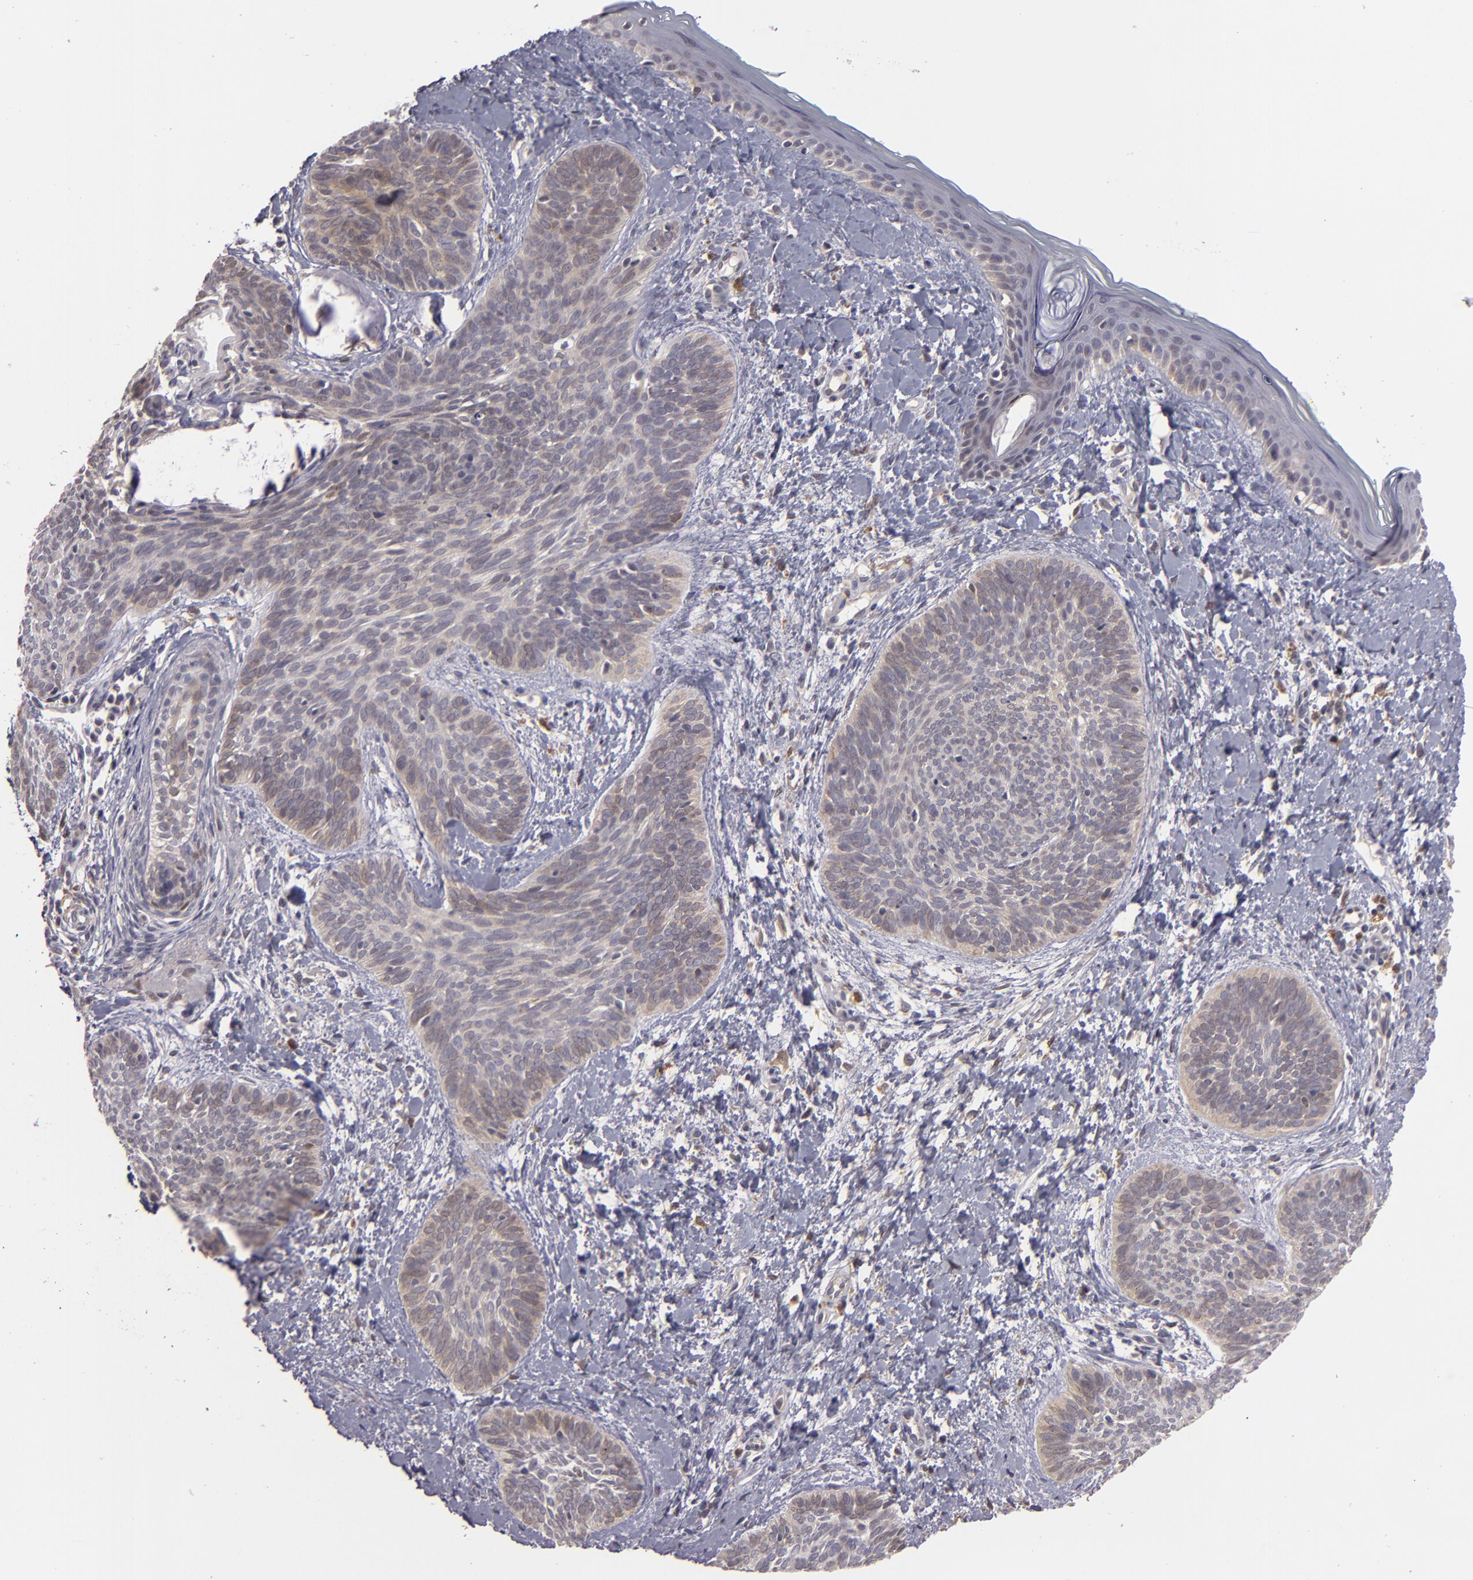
{"staining": {"intensity": "weak", "quantity": ">75%", "location": "cytoplasmic/membranous"}, "tissue": "skin cancer", "cell_type": "Tumor cells", "image_type": "cancer", "snomed": [{"axis": "morphology", "description": "Basal cell carcinoma"}, {"axis": "topography", "description": "Skin"}], "caption": "There is low levels of weak cytoplasmic/membranous staining in tumor cells of skin cancer (basal cell carcinoma), as demonstrated by immunohistochemical staining (brown color).", "gene": "FHIT", "patient": {"sex": "female", "age": 81}}